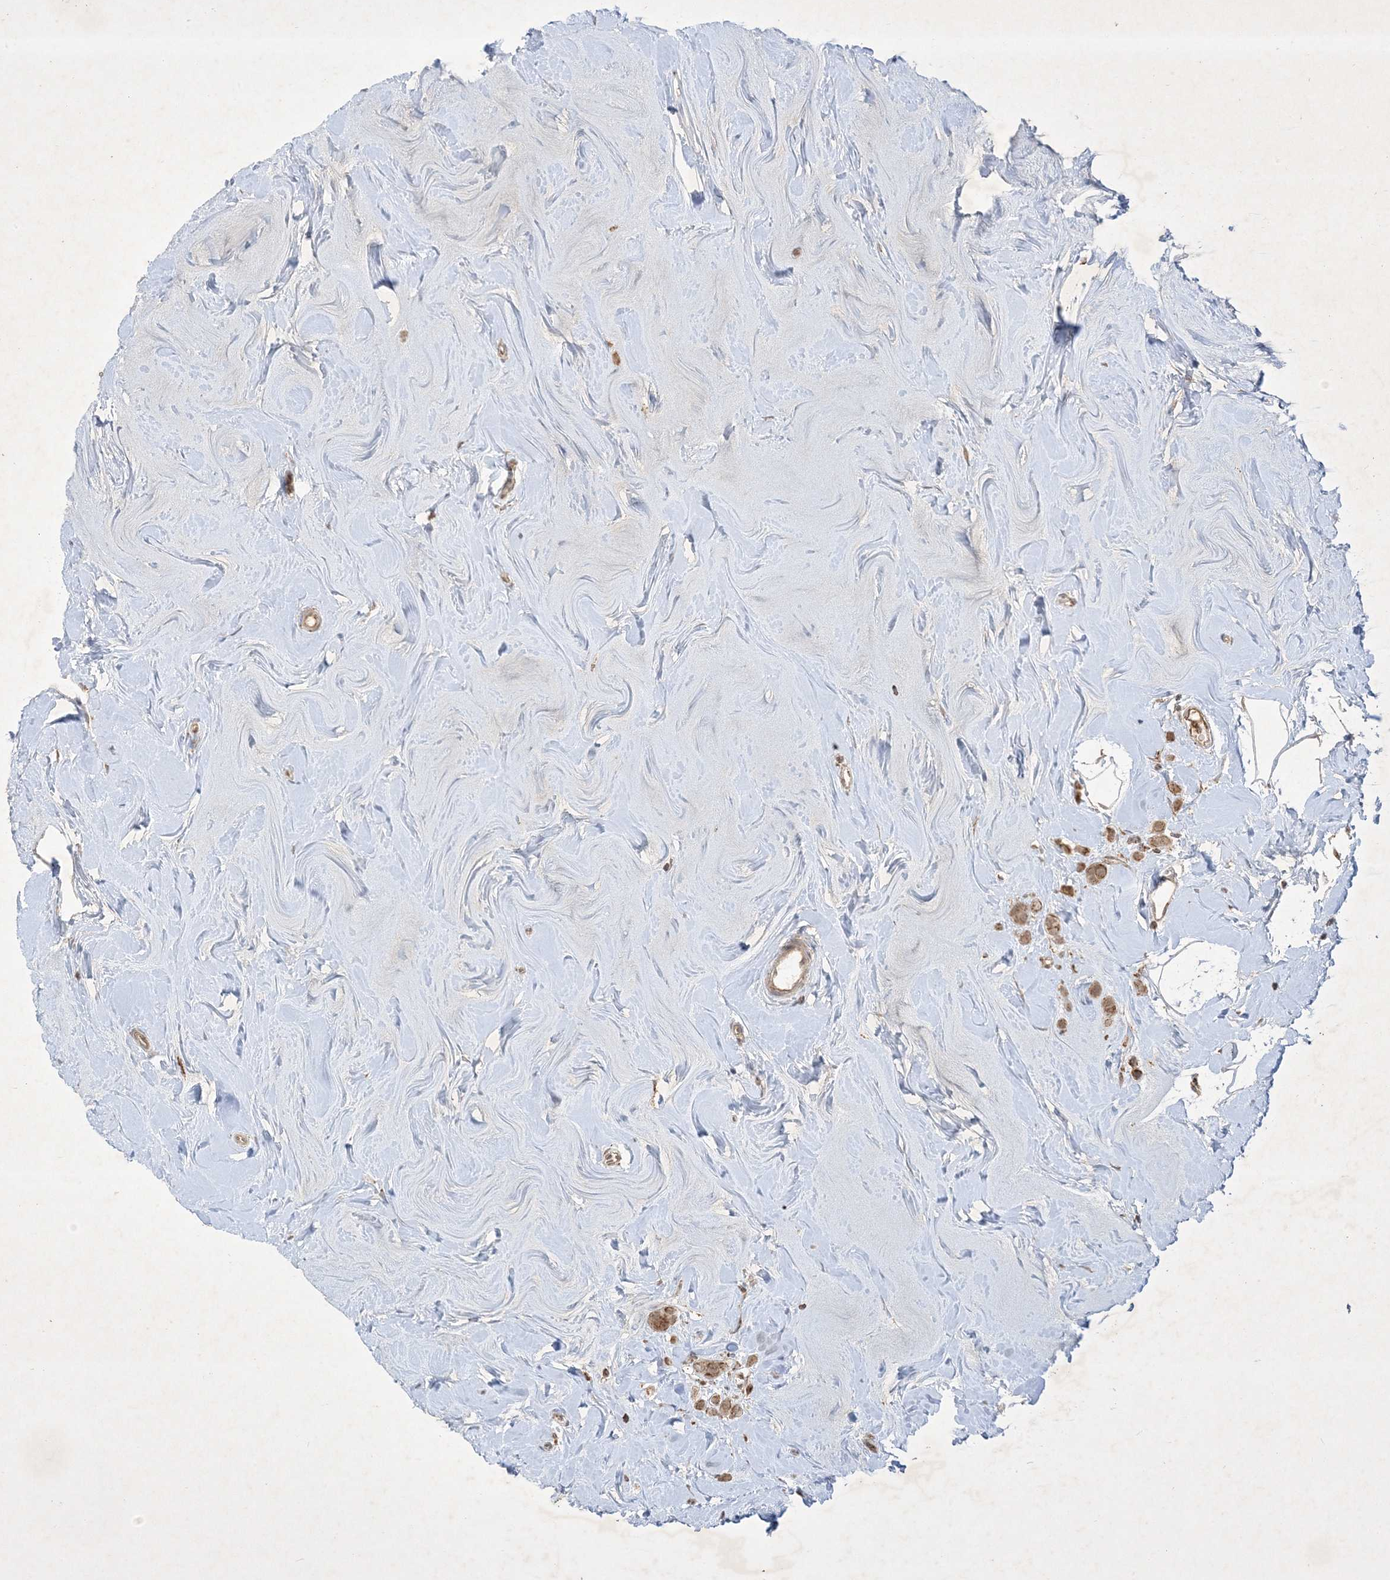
{"staining": {"intensity": "moderate", "quantity": ">75%", "location": "cytoplasmic/membranous"}, "tissue": "breast cancer", "cell_type": "Tumor cells", "image_type": "cancer", "snomed": [{"axis": "morphology", "description": "Lobular carcinoma"}, {"axis": "topography", "description": "Breast"}], "caption": "The image exhibits a brown stain indicating the presence of a protein in the cytoplasmic/membranous of tumor cells in breast cancer.", "gene": "NDUFAF3", "patient": {"sex": "female", "age": 47}}